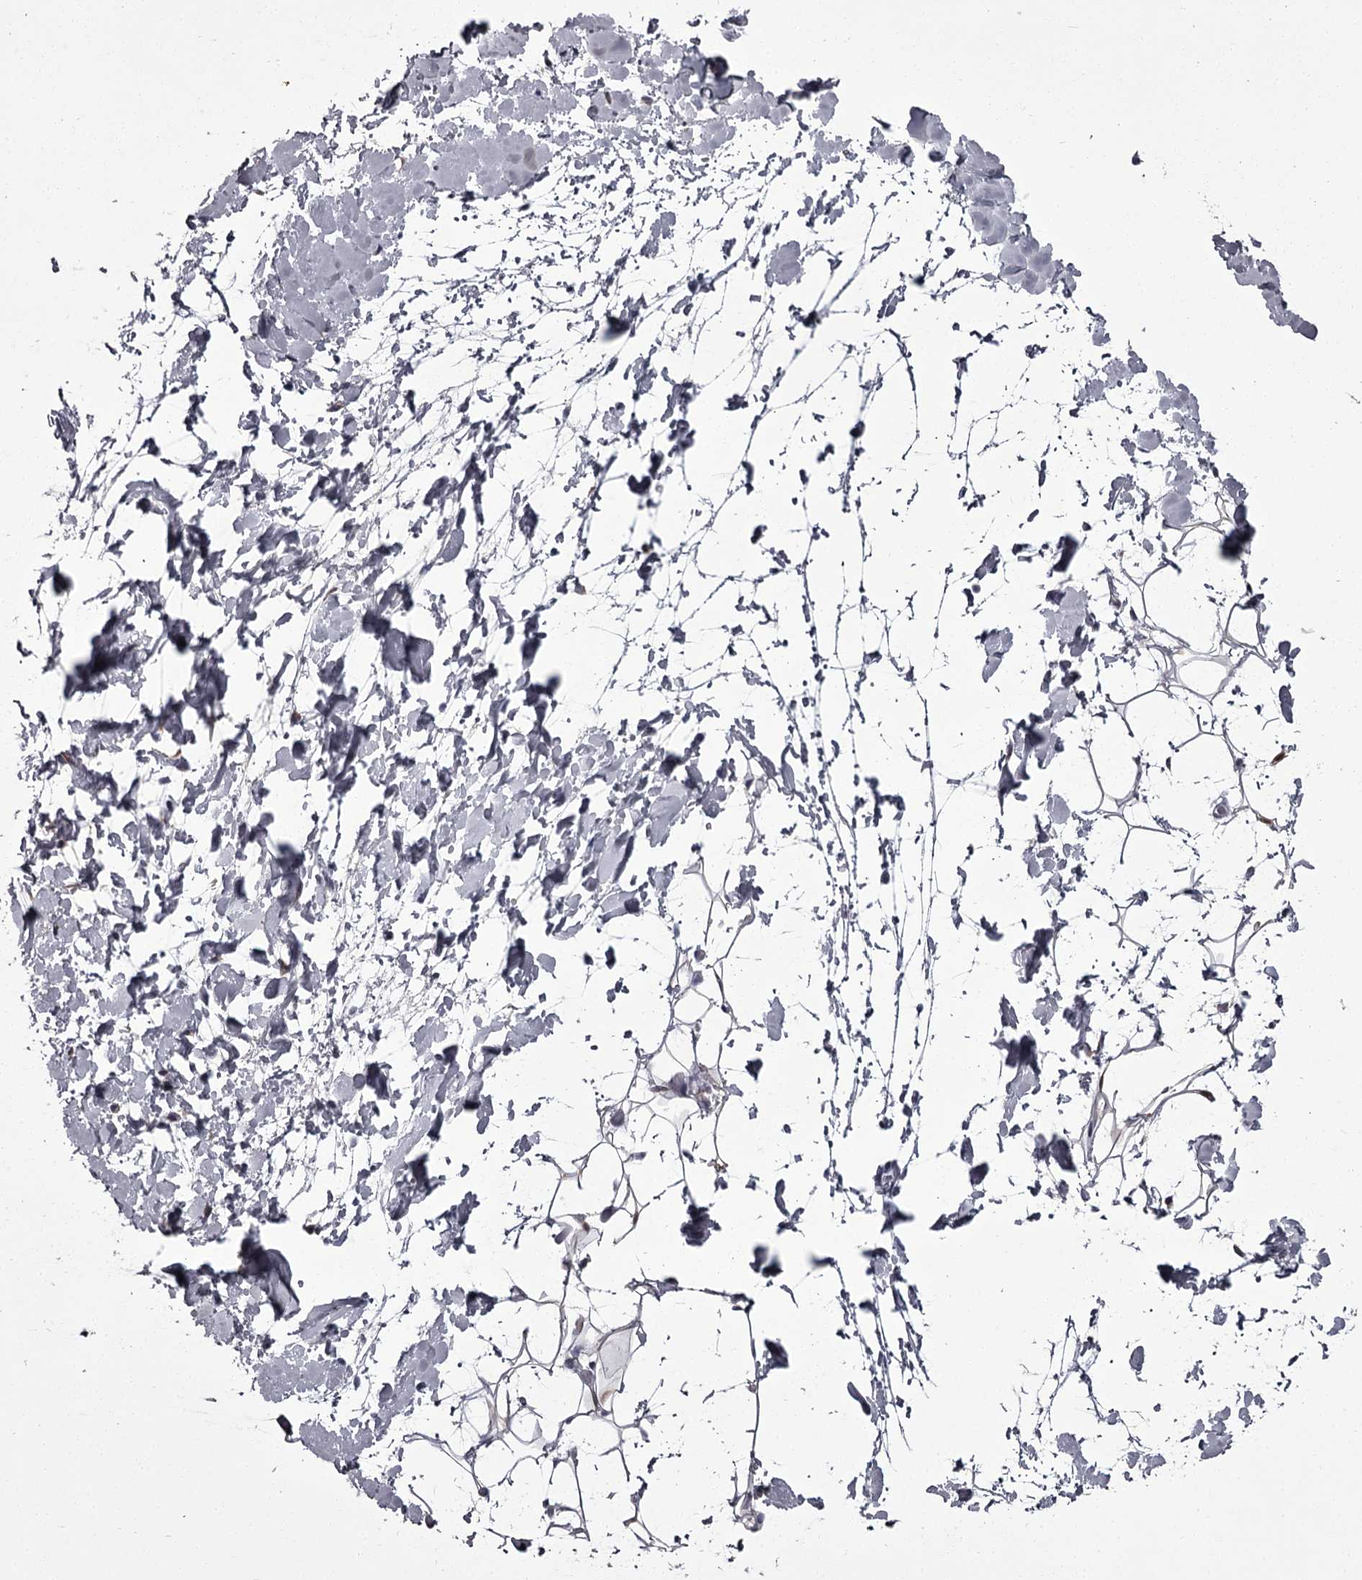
{"staining": {"intensity": "negative", "quantity": "none", "location": "none"}, "tissue": "adipose tissue", "cell_type": "Adipocytes", "image_type": "normal", "snomed": [{"axis": "morphology", "description": "Normal tissue, NOS"}, {"axis": "topography", "description": "Breast"}], "caption": "DAB (3,3'-diaminobenzidine) immunohistochemical staining of benign adipose tissue demonstrates no significant staining in adipocytes. (DAB immunohistochemistry visualized using brightfield microscopy, high magnification).", "gene": "CCDC92", "patient": {"sex": "female", "age": 26}}